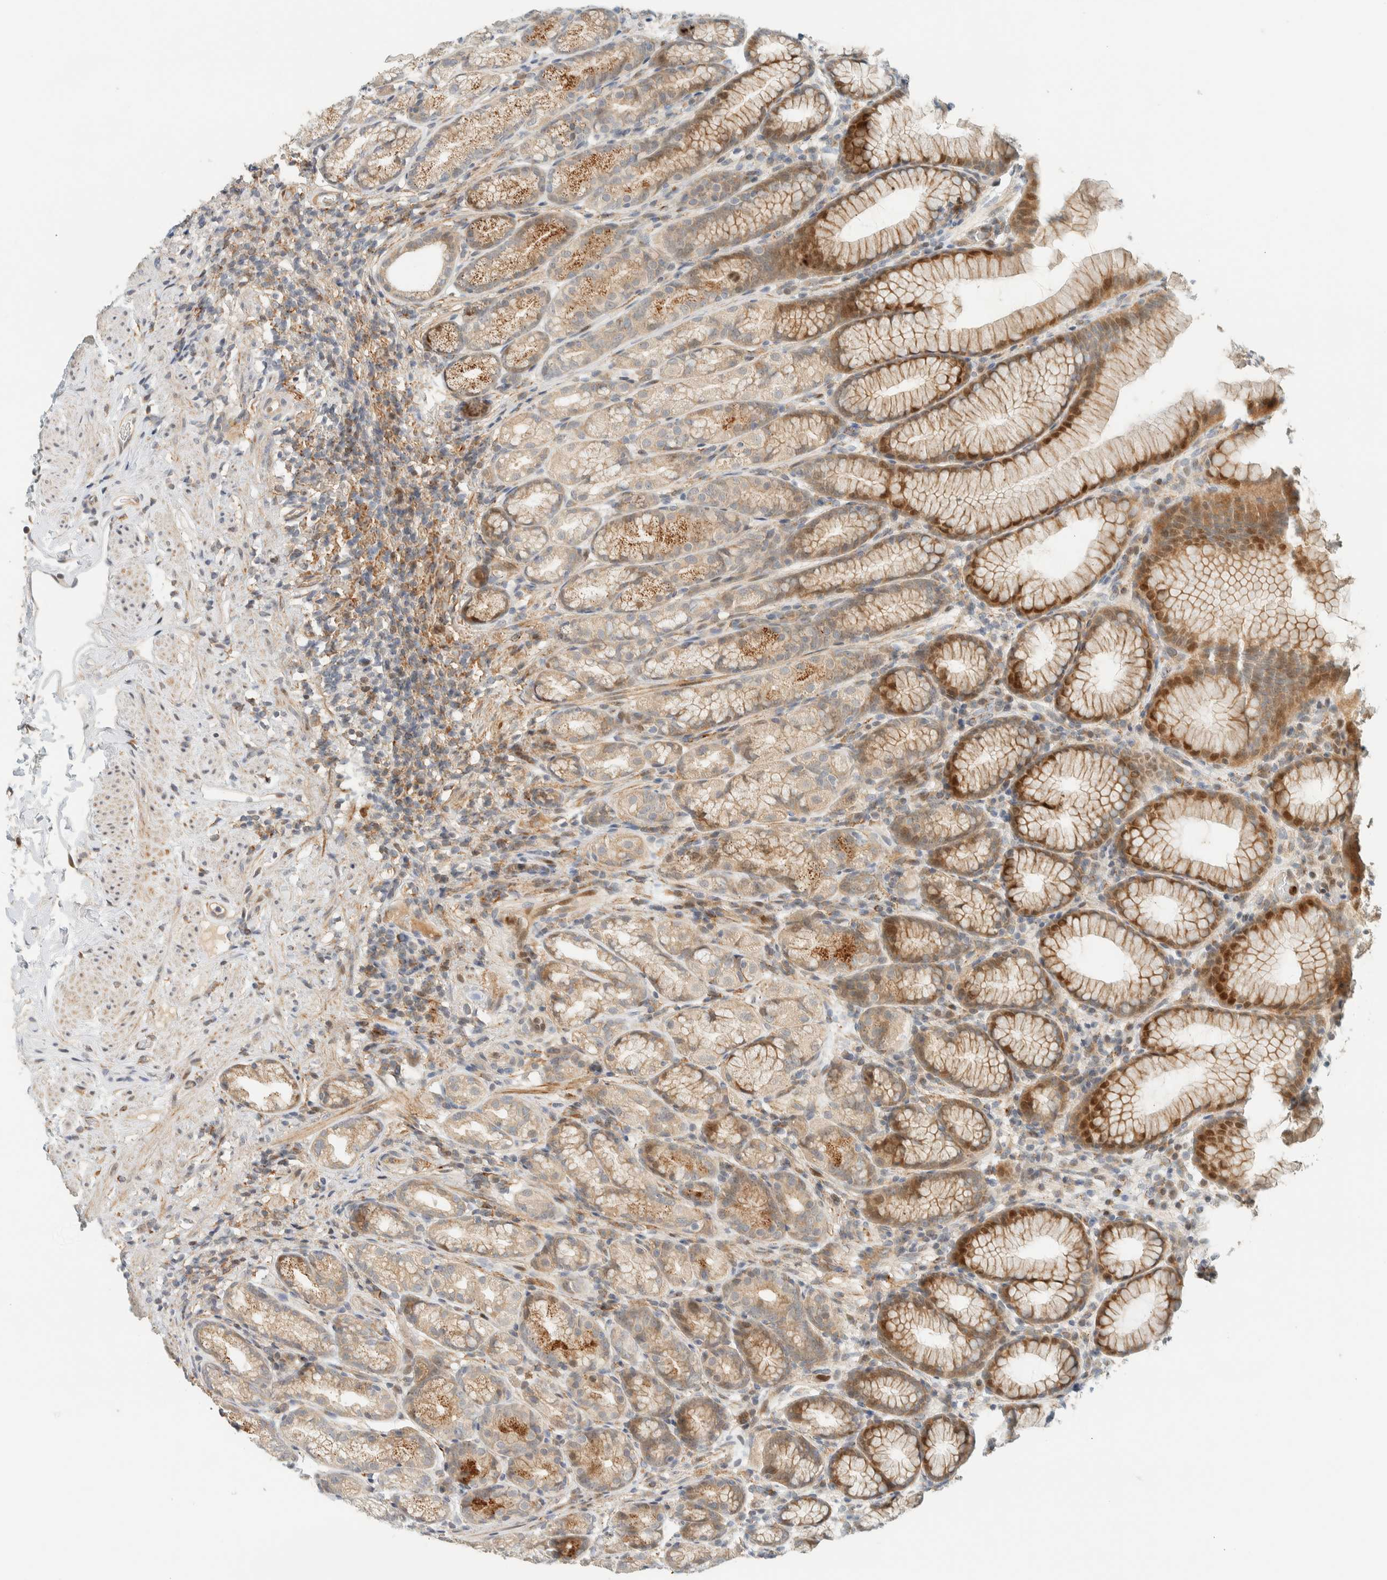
{"staining": {"intensity": "moderate", "quantity": "25%-75%", "location": "cytoplasmic/membranous"}, "tissue": "stomach", "cell_type": "Glandular cells", "image_type": "normal", "snomed": [{"axis": "morphology", "description": "Normal tissue, NOS"}, {"axis": "topography", "description": "Stomach"}], "caption": "Immunohistochemistry of benign stomach demonstrates medium levels of moderate cytoplasmic/membranous staining in approximately 25%-75% of glandular cells.", "gene": "CCDC171", "patient": {"sex": "male", "age": 42}}